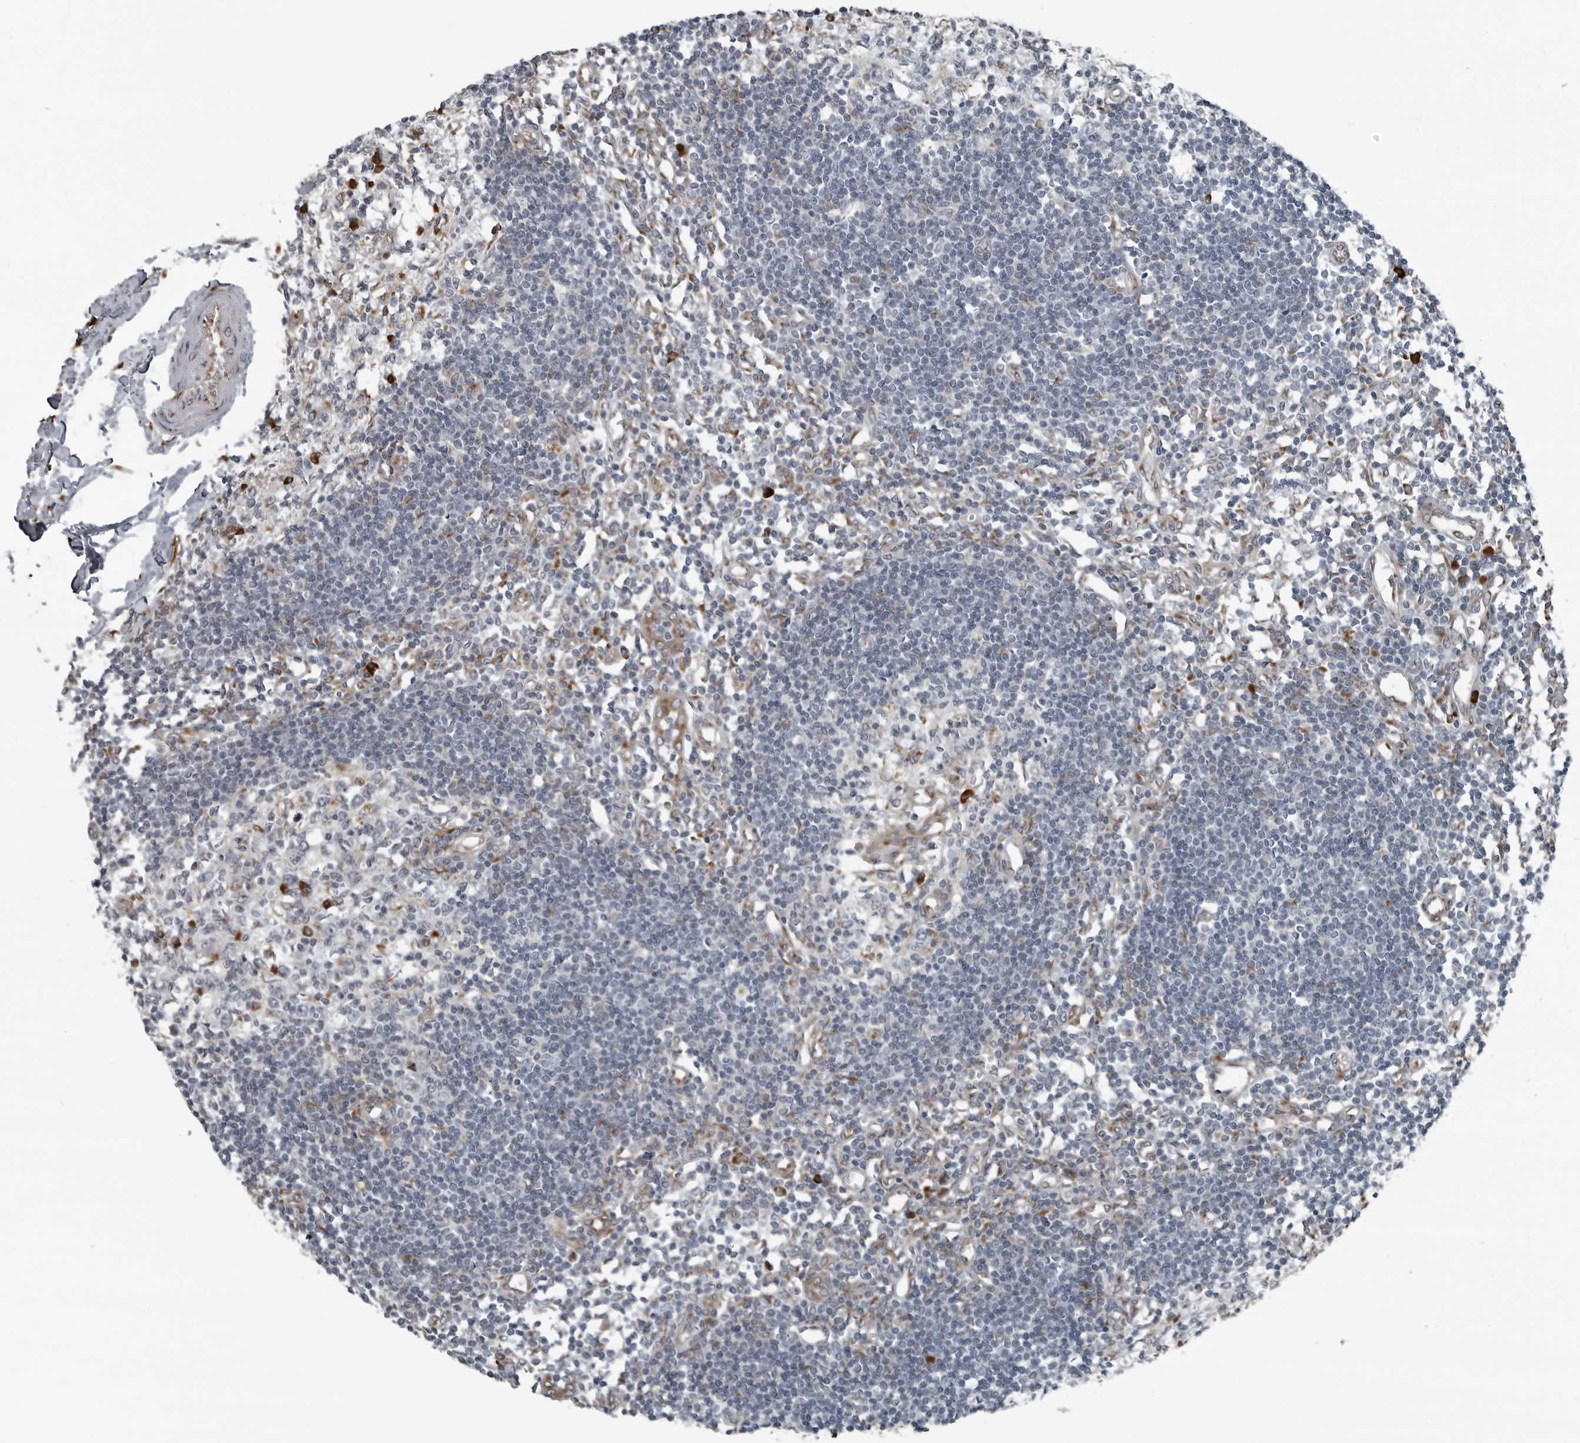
{"staining": {"intensity": "moderate", "quantity": "<25%", "location": "cytoplasmic/membranous"}, "tissue": "lymph node", "cell_type": "Germinal center cells", "image_type": "normal", "snomed": [{"axis": "morphology", "description": "Normal tissue, NOS"}, {"axis": "morphology", "description": "Malignant melanoma, Metastatic site"}, {"axis": "topography", "description": "Lymph node"}], "caption": "Germinal center cells display low levels of moderate cytoplasmic/membranous expression in approximately <25% of cells in benign human lymph node.", "gene": "CEP85", "patient": {"sex": "male", "age": 41}}